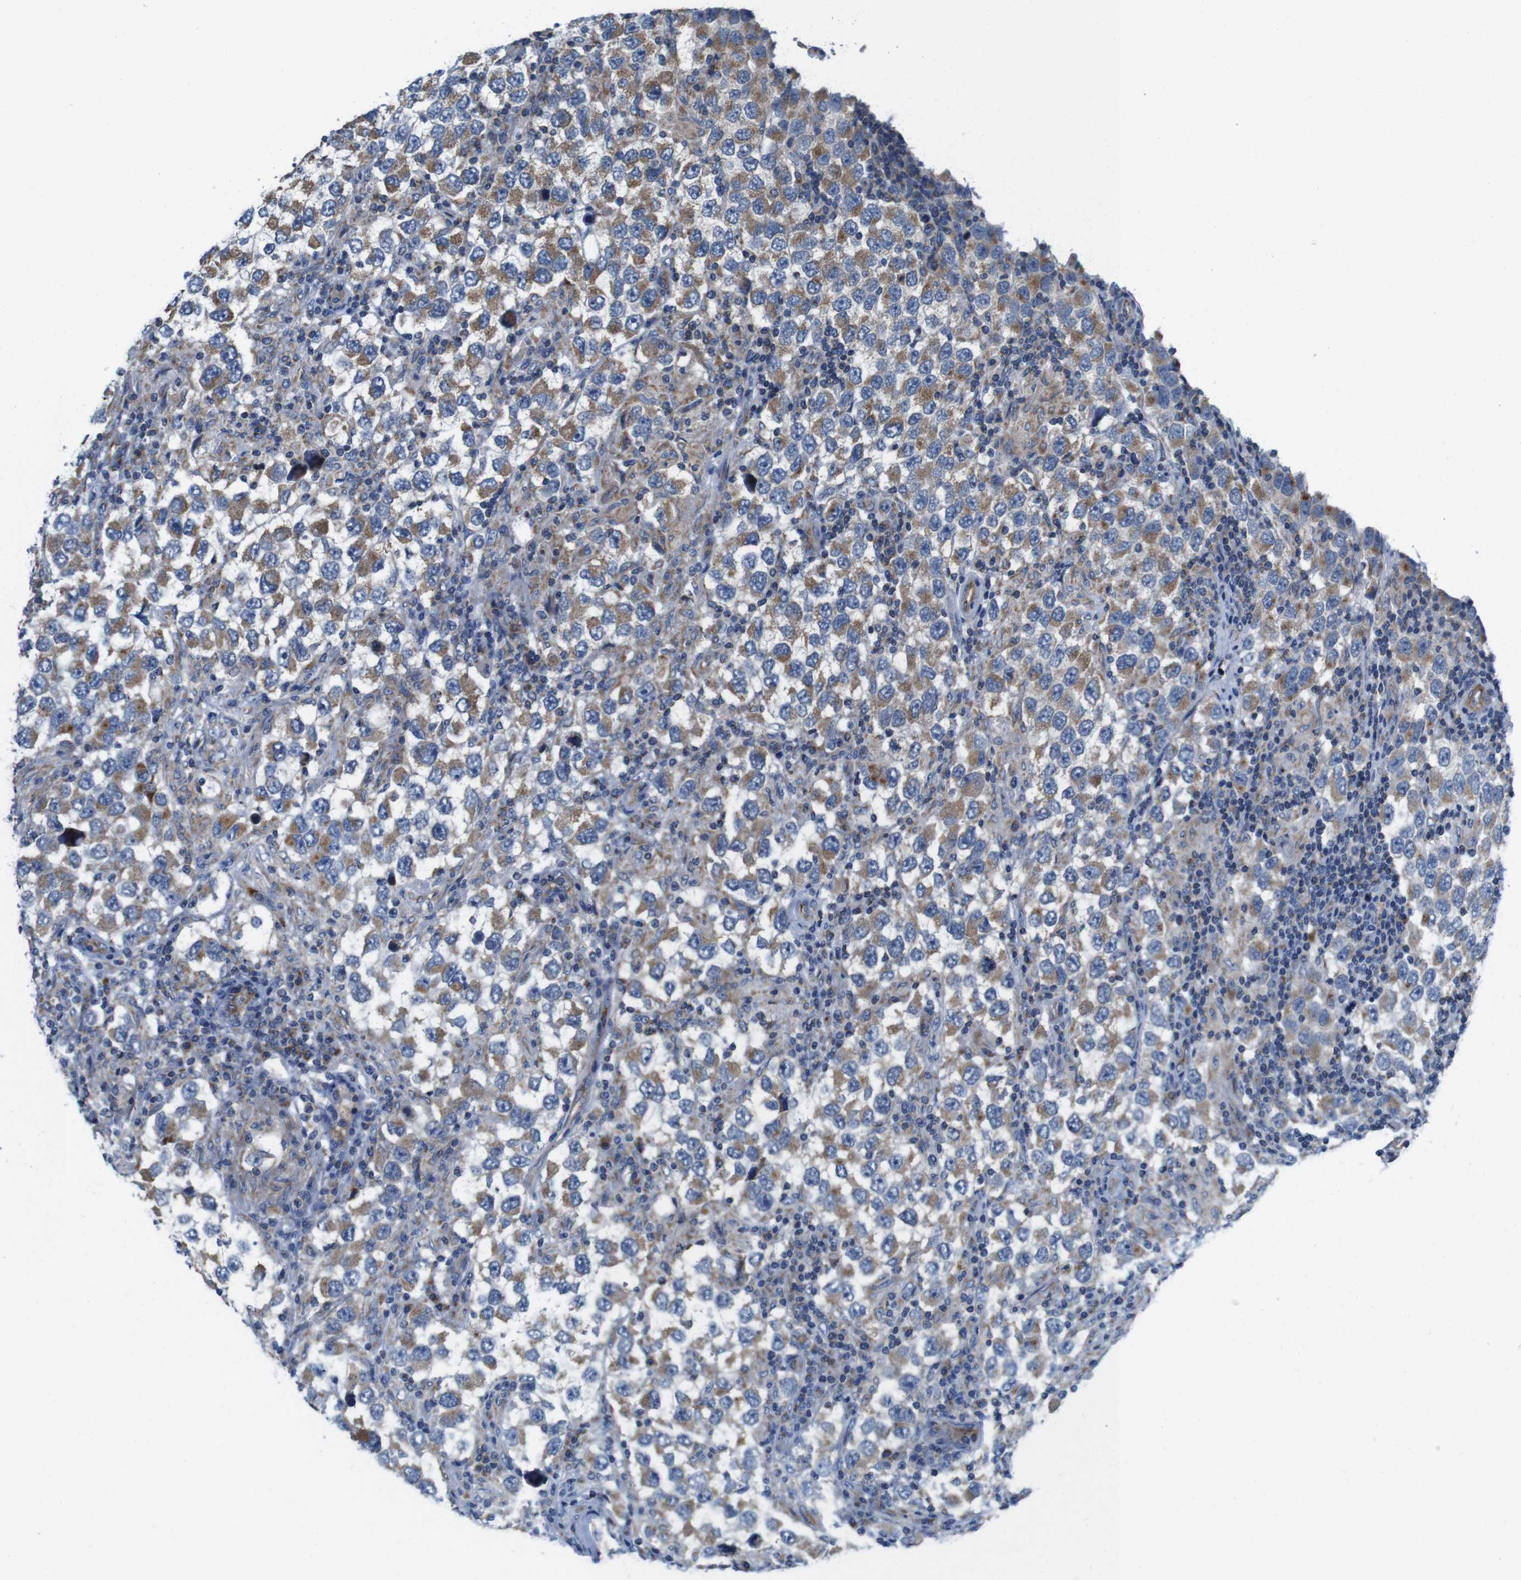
{"staining": {"intensity": "moderate", "quantity": ">75%", "location": "cytoplasmic/membranous"}, "tissue": "testis cancer", "cell_type": "Tumor cells", "image_type": "cancer", "snomed": [{"axis": "morphology", "description": "Carcinoma, Embryonal, NOS"}, {"axis": "topography", "description": "Testis"}], "caption": "Immunohistochemistry (IHC) micrograph of human testis cancer stained for a protein (brown), which shows medium levels of moderate cytoplasmic/membranous positivity in approximately >75% of tumor cells.", "gene": "EFCAB14", "patient": {"sex": "male", "age": 21}}